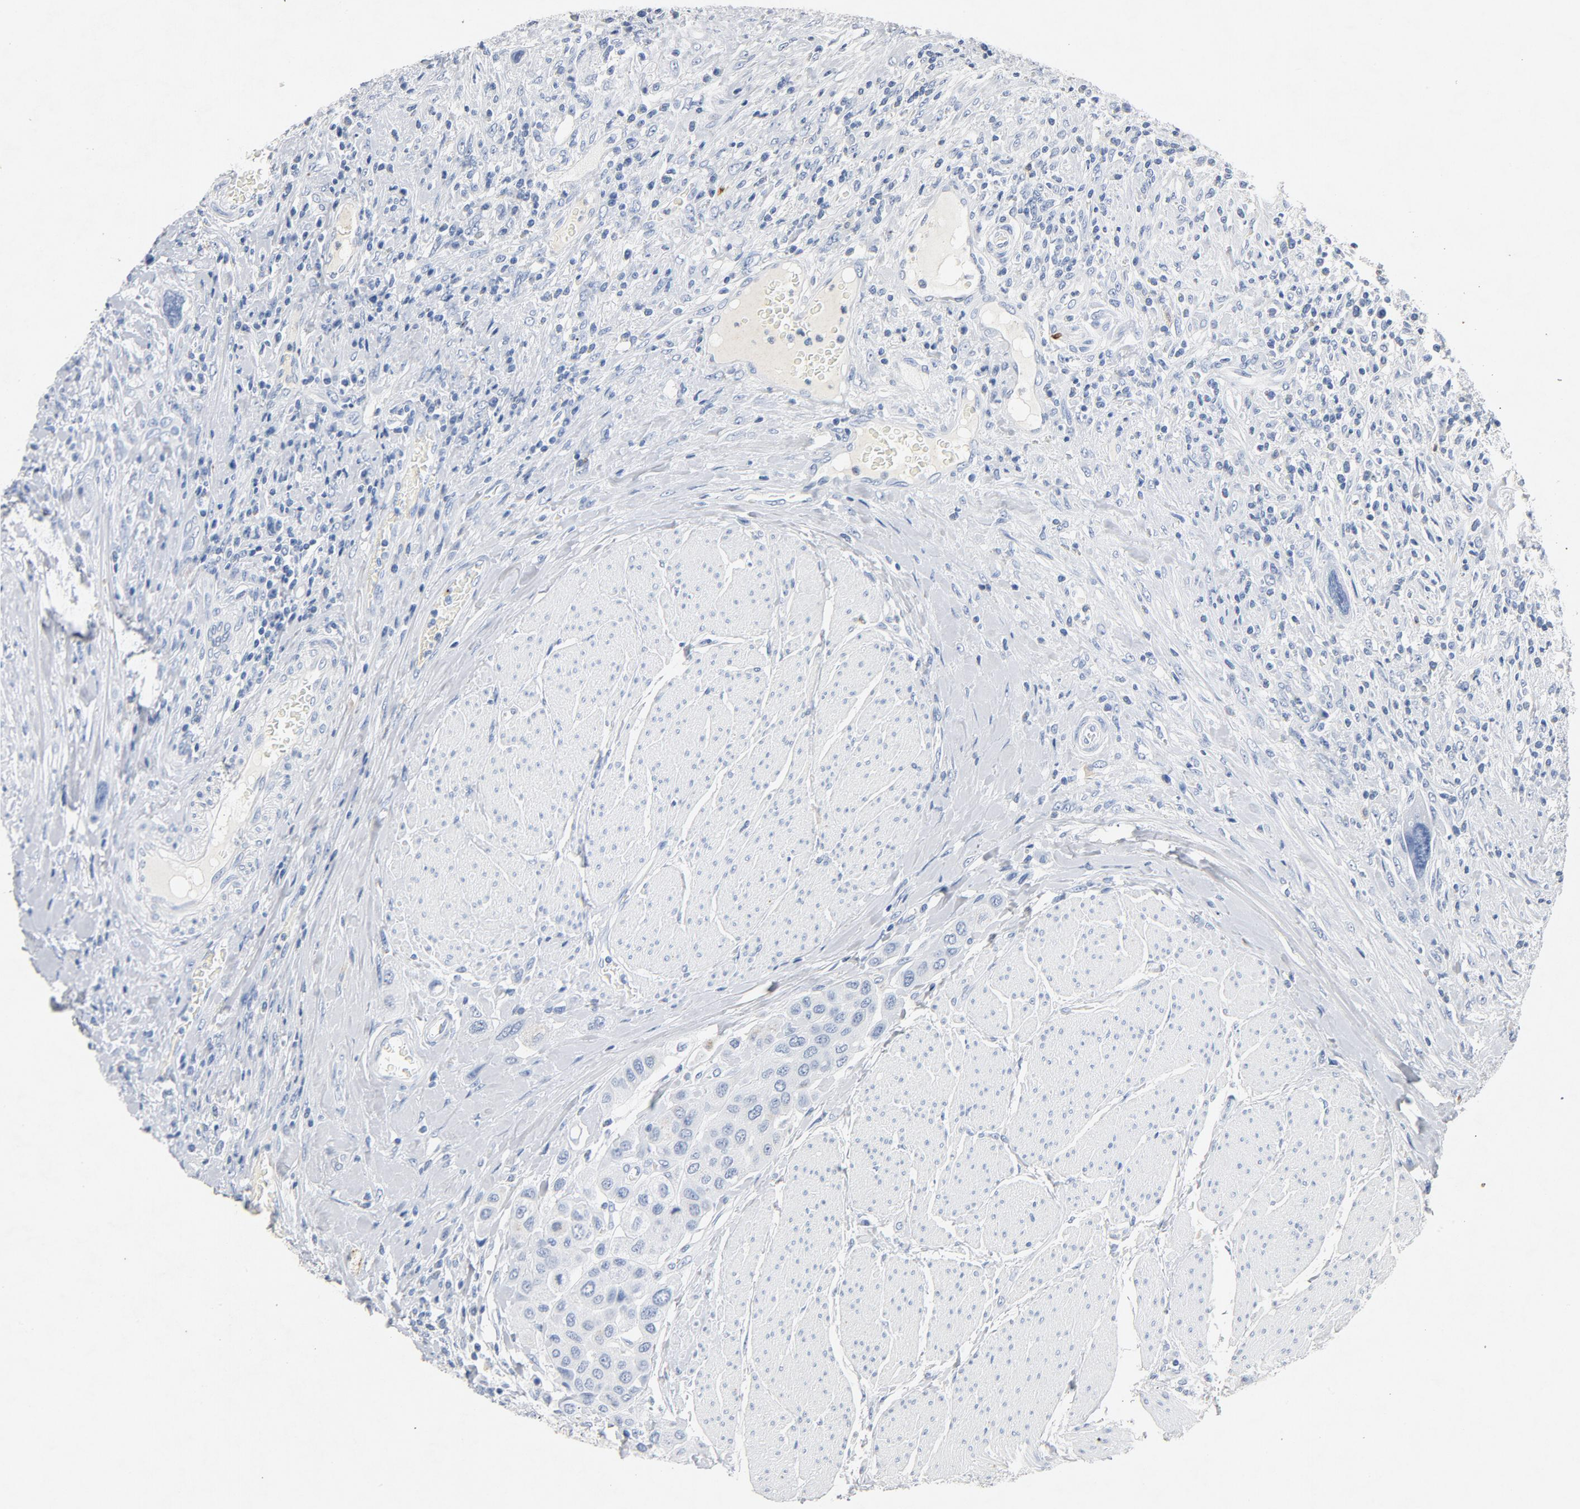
{"staining": {"intensity": "negative", "quantity": "none", "location": "none"}, "tissue": "urothelial cancer", "cell_type": "Tumor cells", "image_type": "cancer", "snomed": [{"axis": "morphology", "description": "Urothelial carcinoma, High grade"}, {"axis": "topography", "description": "Urinary bladder"}], "caption": "Protein analysis of urothelial cancer reveals no significant positivity in tumor cells. Nuclei are stained in blue.", "gene": "PTPRB", "patient": {"sex": "male", "age": 50}}